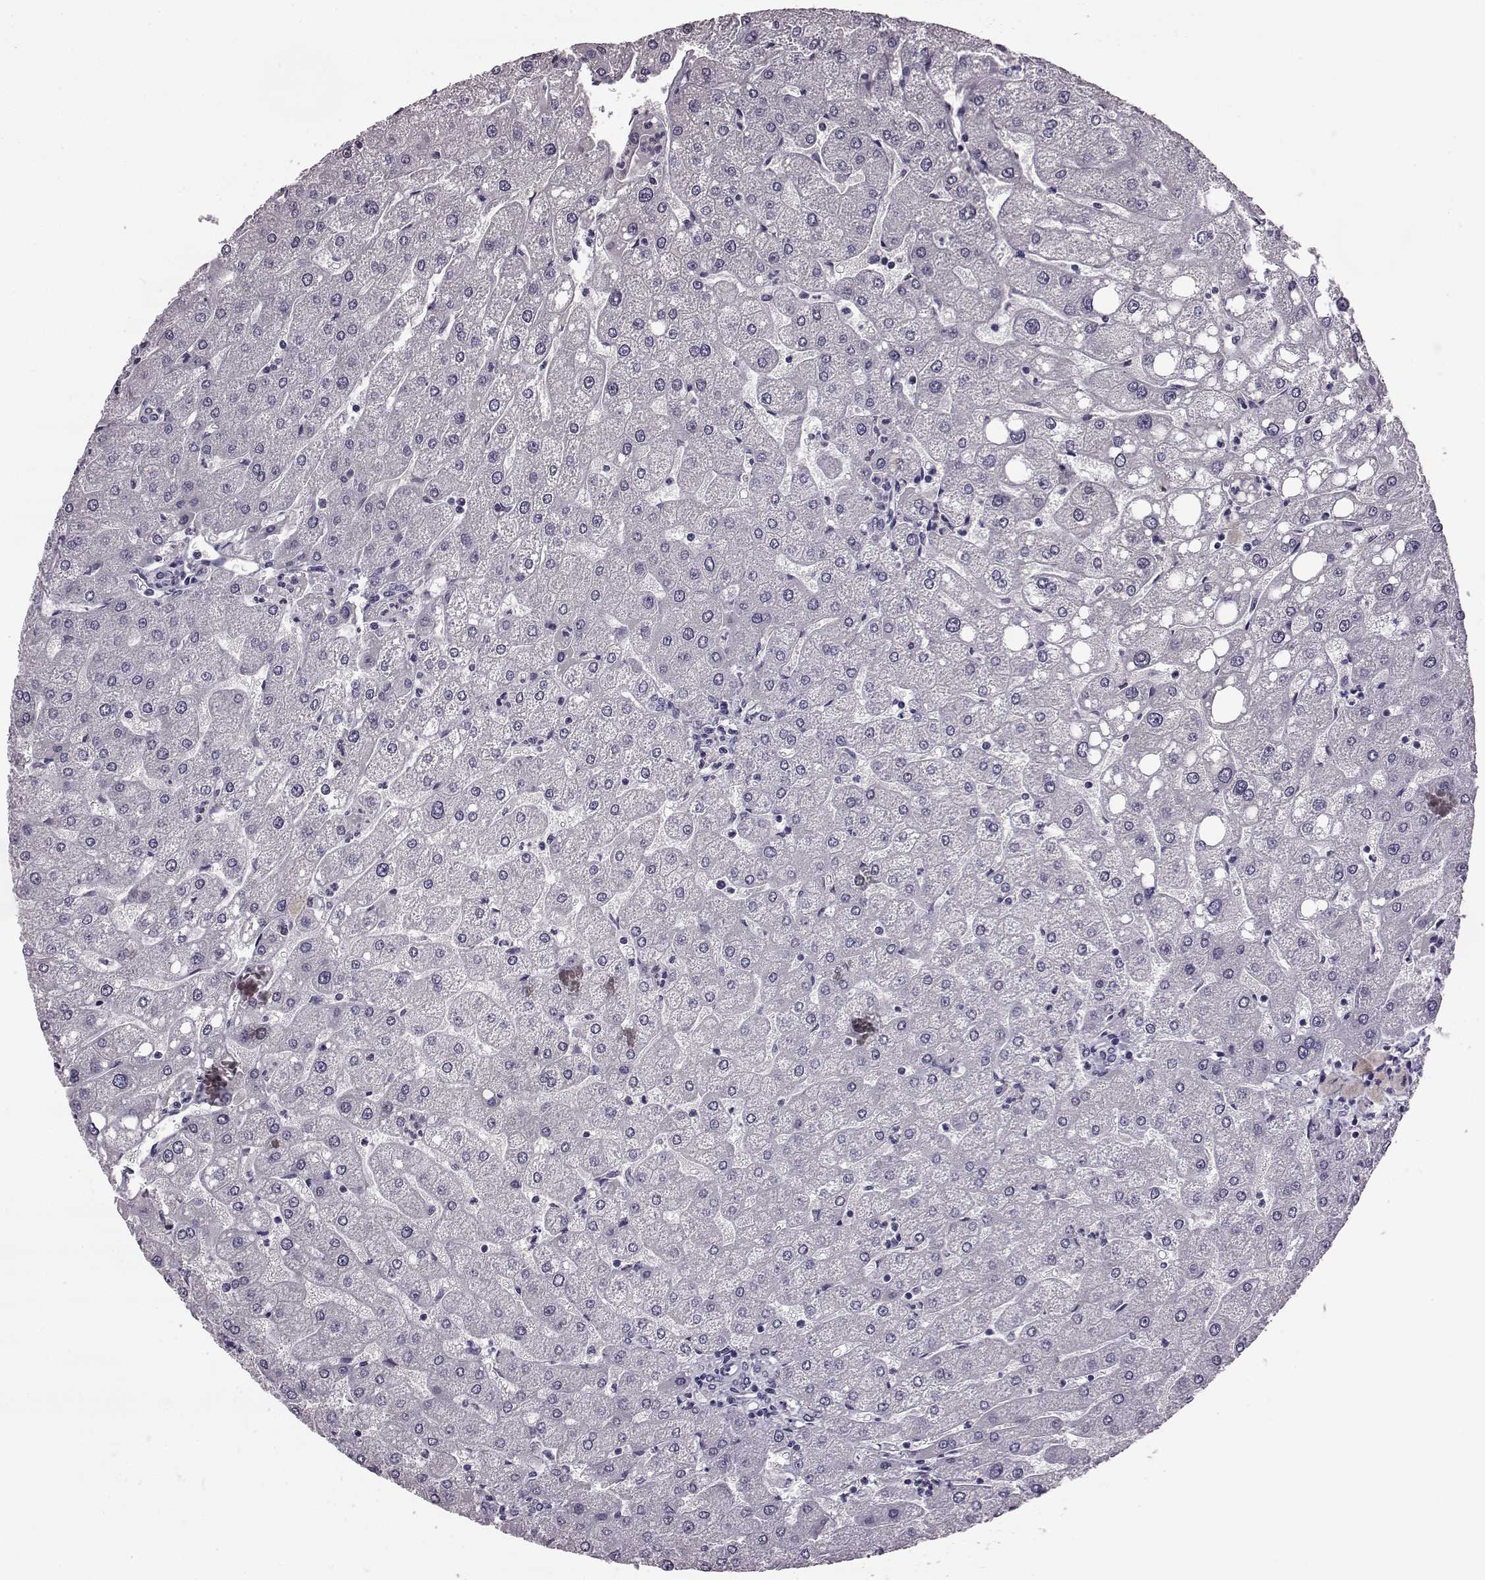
{"staining": {"intensity": "negative", "quantity": "none", "location": "none"}, "tissue": "liver", "cell_type": "Cholangiocytes", "image_type": "normal", "snomed": [{"axis": "morphology", "description": "Normal tissue, NOS"}, {"axis": "topography", "description": "Liver"}], "caption": "There is no significant positivity in cholangiocytes of liver. Brightfield microscopy of immunohistochemistry stained with DAB (brown) and hematoxylin (blue), captured at high magnification.", "gene": "ODAD4", "patient": {"sex": "male", "age": 67}}